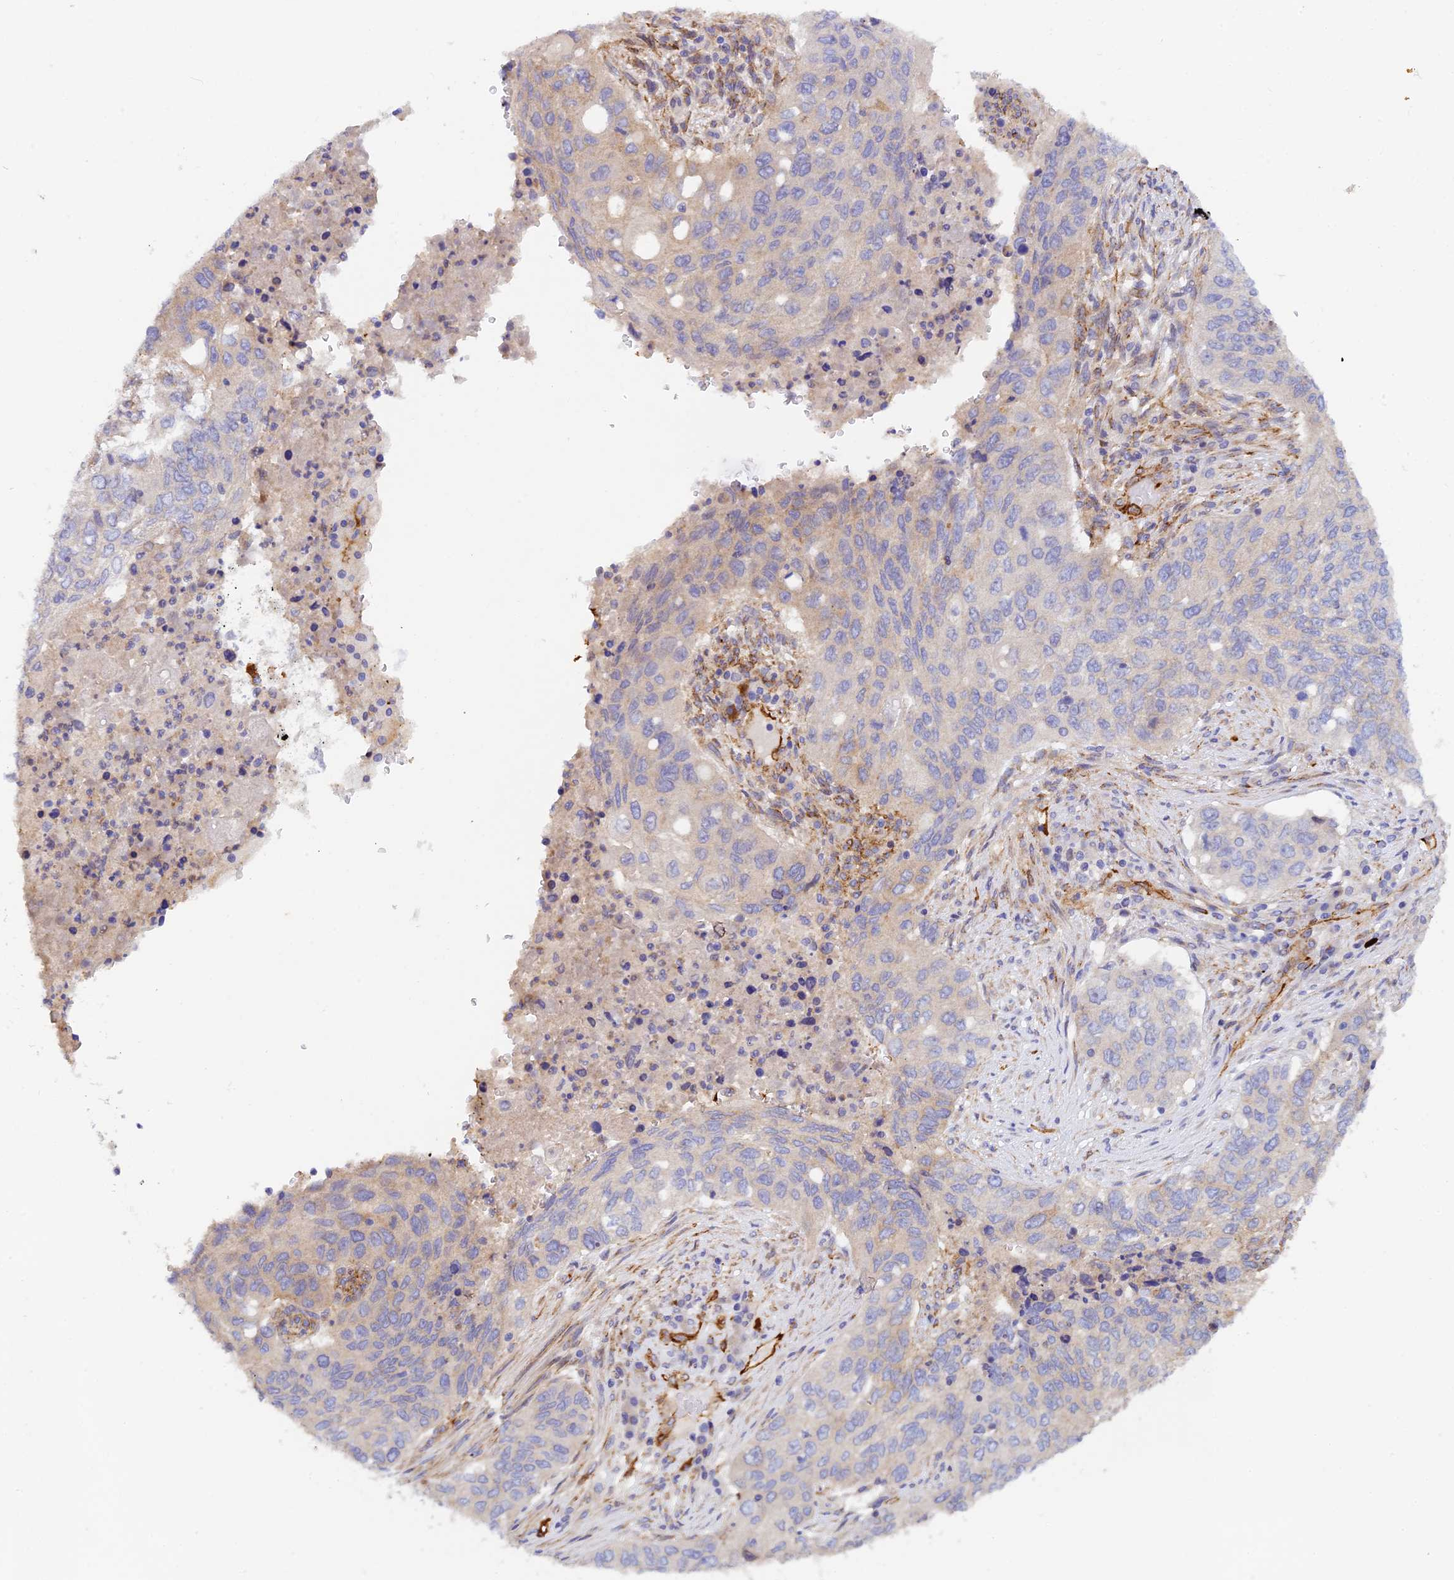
{"staining": {"intensity": "negative", "quantity": "none", "location": "none"}, "tissue": "lung cancer", "cell_type": "Tumor cells", "image_type": "cancer", "snomed": [{"axis": "morphology", "description": "Squamous cell carcinoma, NOS"}, {"axis": "topography", "description": "Lung"}], "caption": "Photomicrograph shows no significant protein expression in tumor cells of lung cancer (squamous cell carcinoma). (Stains: DAB (3,3'-diaminobenzidine) immunohistochemistry (IHC) with hematoxylin counter stain, Microscopy: brightfield microscopy at high magnification).", "gene": "MYO9A", "patient": {"sex": "female", "age": 63}}